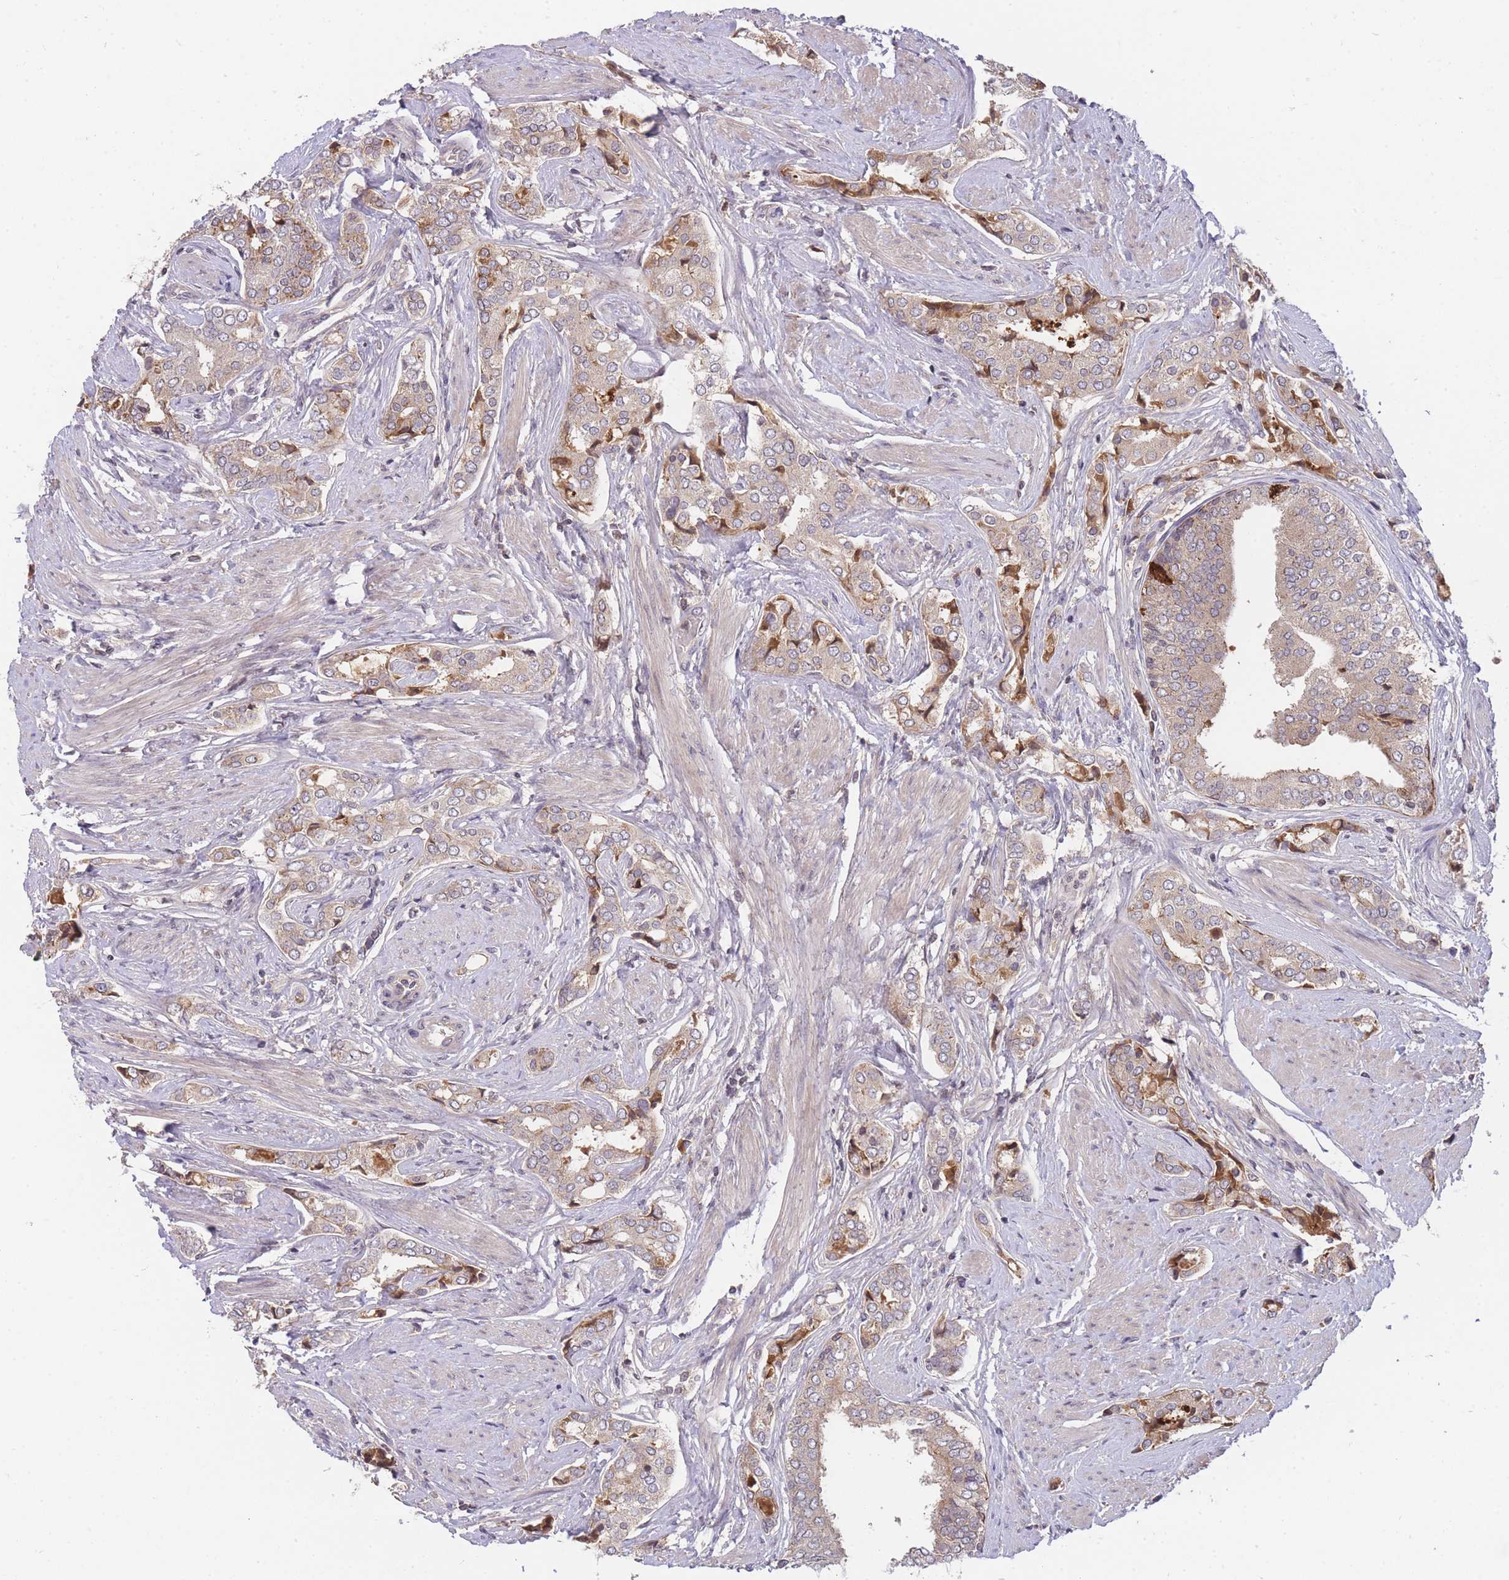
{"staining": {"intensity": "moderate", "quantity": "<25%", "location": "cytoplasmic/membranous"}, "tissue": "prostate cancer", "cell_type": "Tumor cells", "image_type": "cancer", "snomed": [{"axis": "morphology", "description": "Adenocarcinoma, High grade"}, {"axis": "topography", "description": "Prostate"}], "caption": "High-magnification brightfield microscopy of prostate cancer (adenocarcinoma (high-grade)) stained with DAB (3,3'-diaminobenzidine) (brown) and counterstained with hematoxylin (blue). tumor cells exhibit moderate cytoplasmic/membranous positivity is identified in about<25% of cells.", "gene": "RALGDS", "patient": {"sex": "male", "age": 71}}